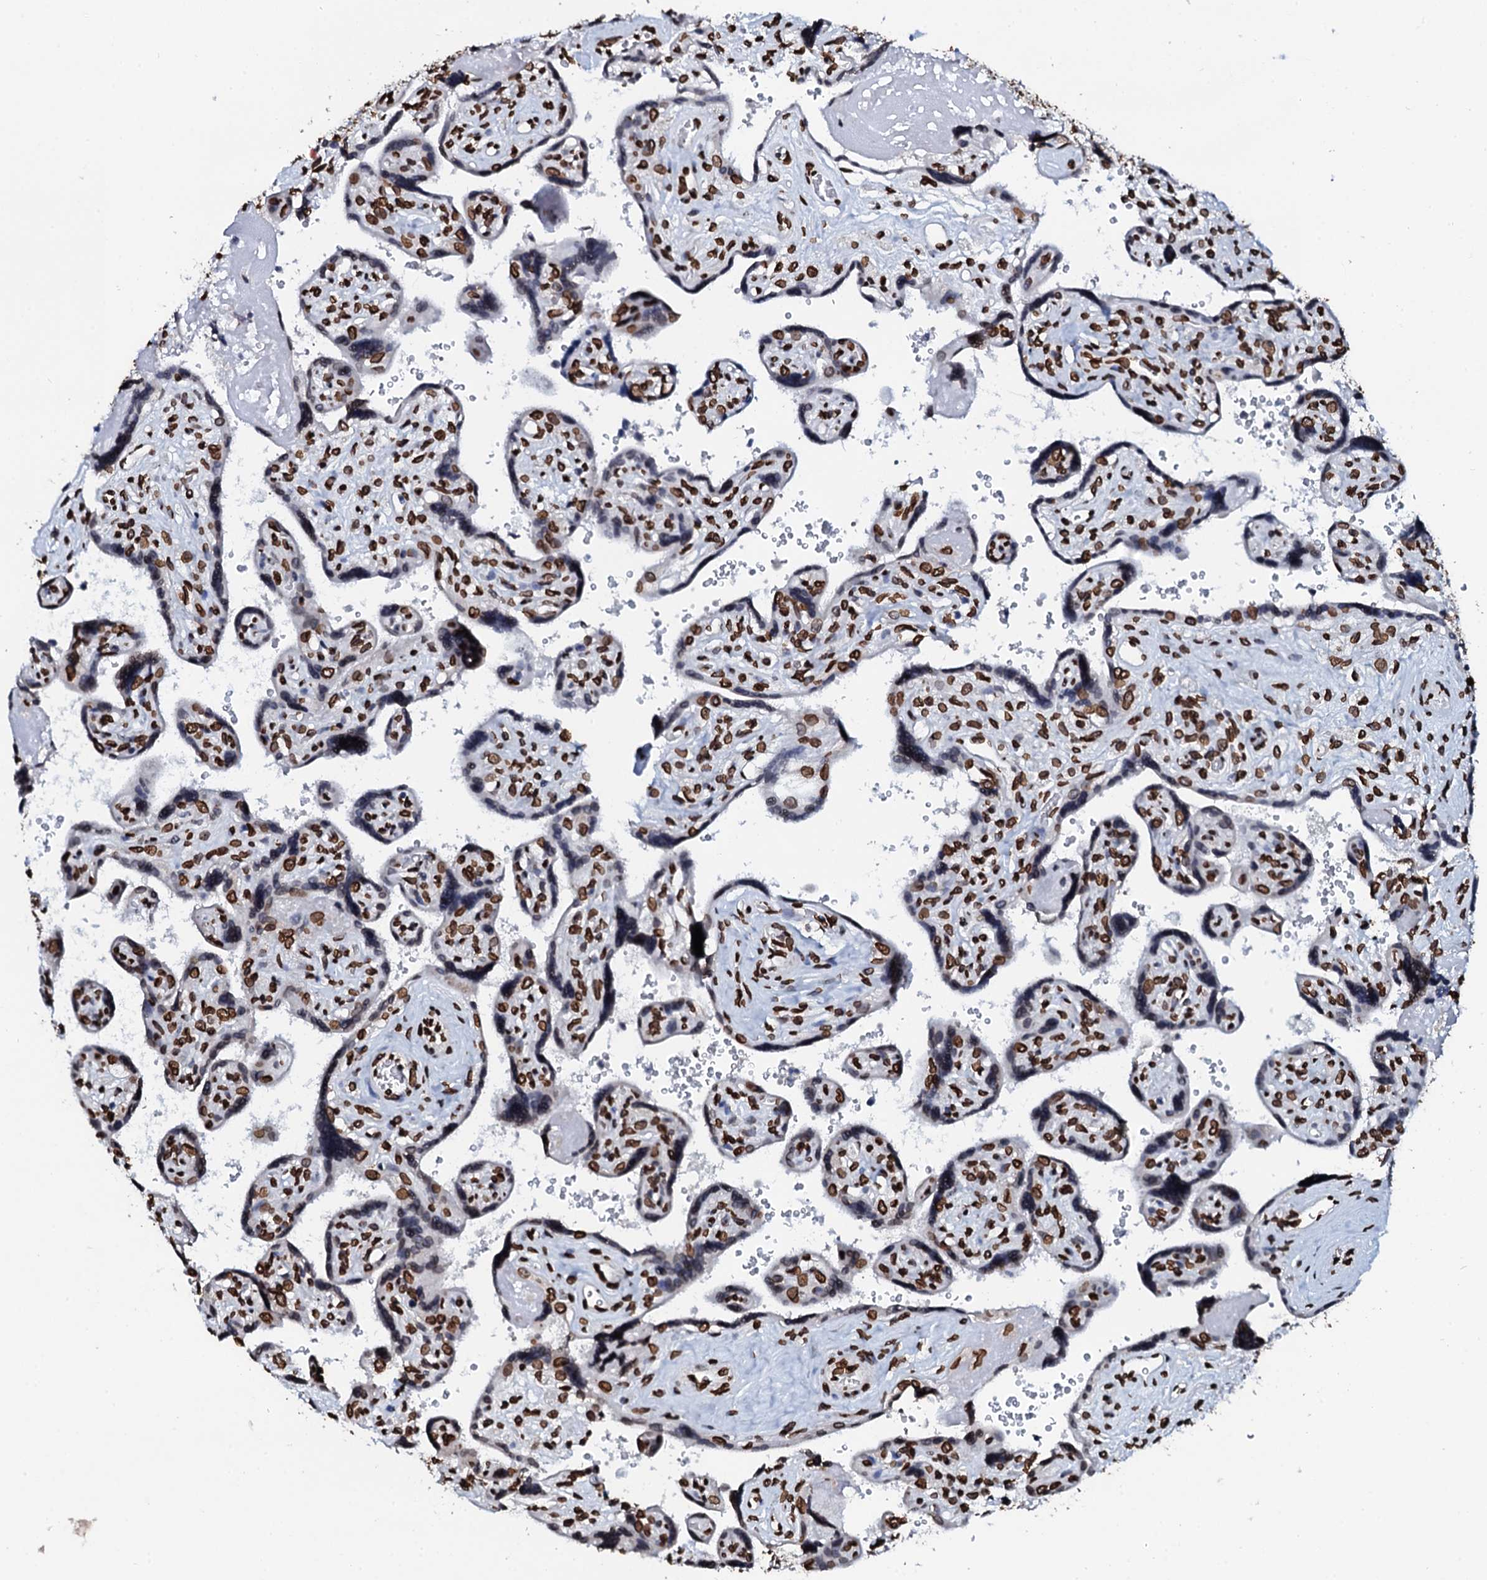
{"staining": {"intensity": "strong", "quantity": ">75%", "location": "nuclear"}, "tissue": "placenta", "cell_type": "Trophoblastic cells", "image_type": "normal", "snomed": [{"axis": "morphology", "description": "Normal tissue, NOS"}, {"axis": "topography", "description": "Placenta"}], "caption": "Protein expression by IHC displays strong nuclear expression in about >75% of trophoblastic cells in benign placenta.", "gene": "KATNAL2", "patient": {"sex": "female", "age": 39}}